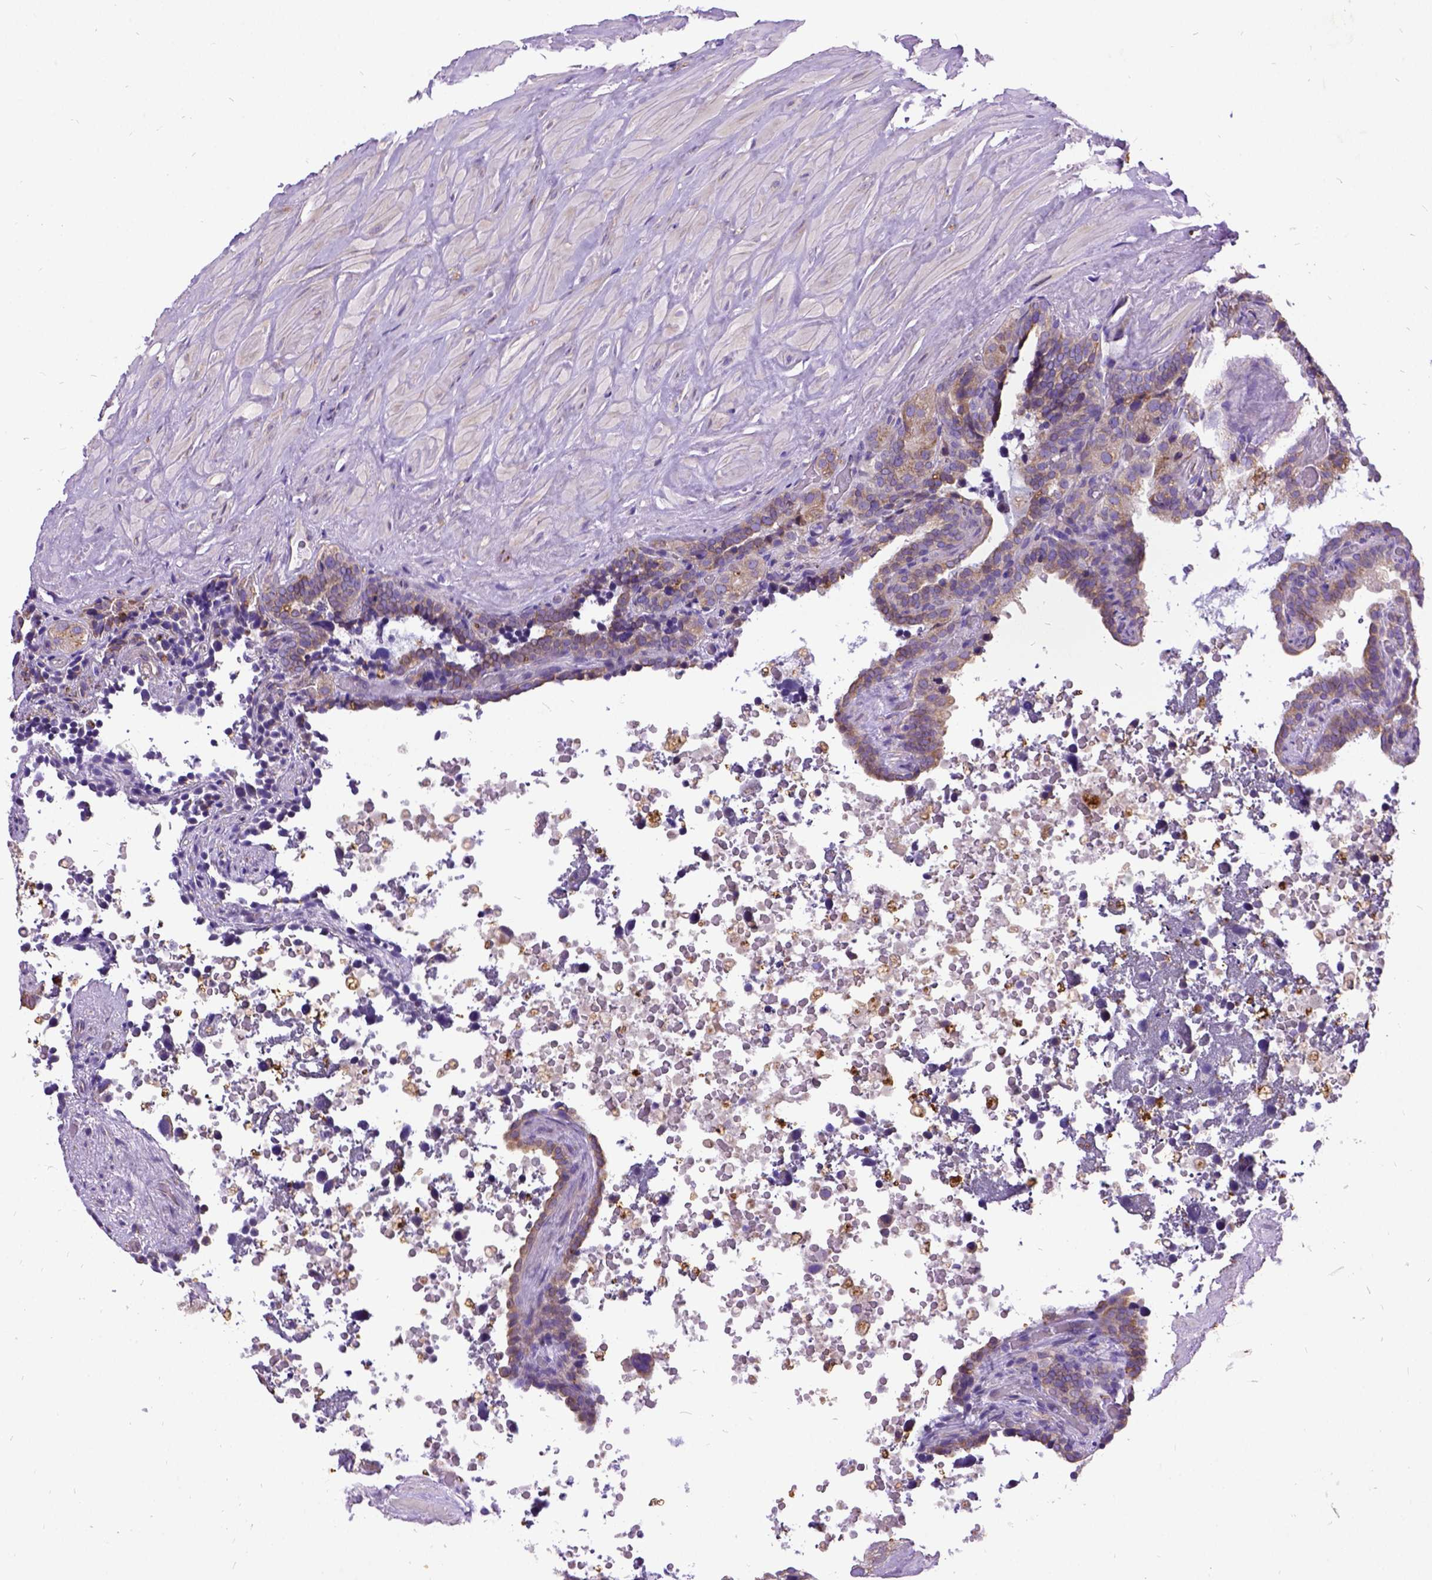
{"staining": {"intensity": "negative", "quantity": "none", "location": "none"}, "tissue": "seminal vesicle", "cell_type": "Glandular cells", "image_type": "normal", "snomed": [{"axis": "morphology", "description": "Normal tissue, NOS"}, {"axis": "topography", "description": "Seminal veicle"}], "caption": "Immunohistochemistry (IHC) image of unremarkable seminal vesicle: human seminal vesicle stained with DAB reveals no significant protein staining in glandular cells.", "gene": "CFAP54", "patient": {"sex": "male", "age": 60}}